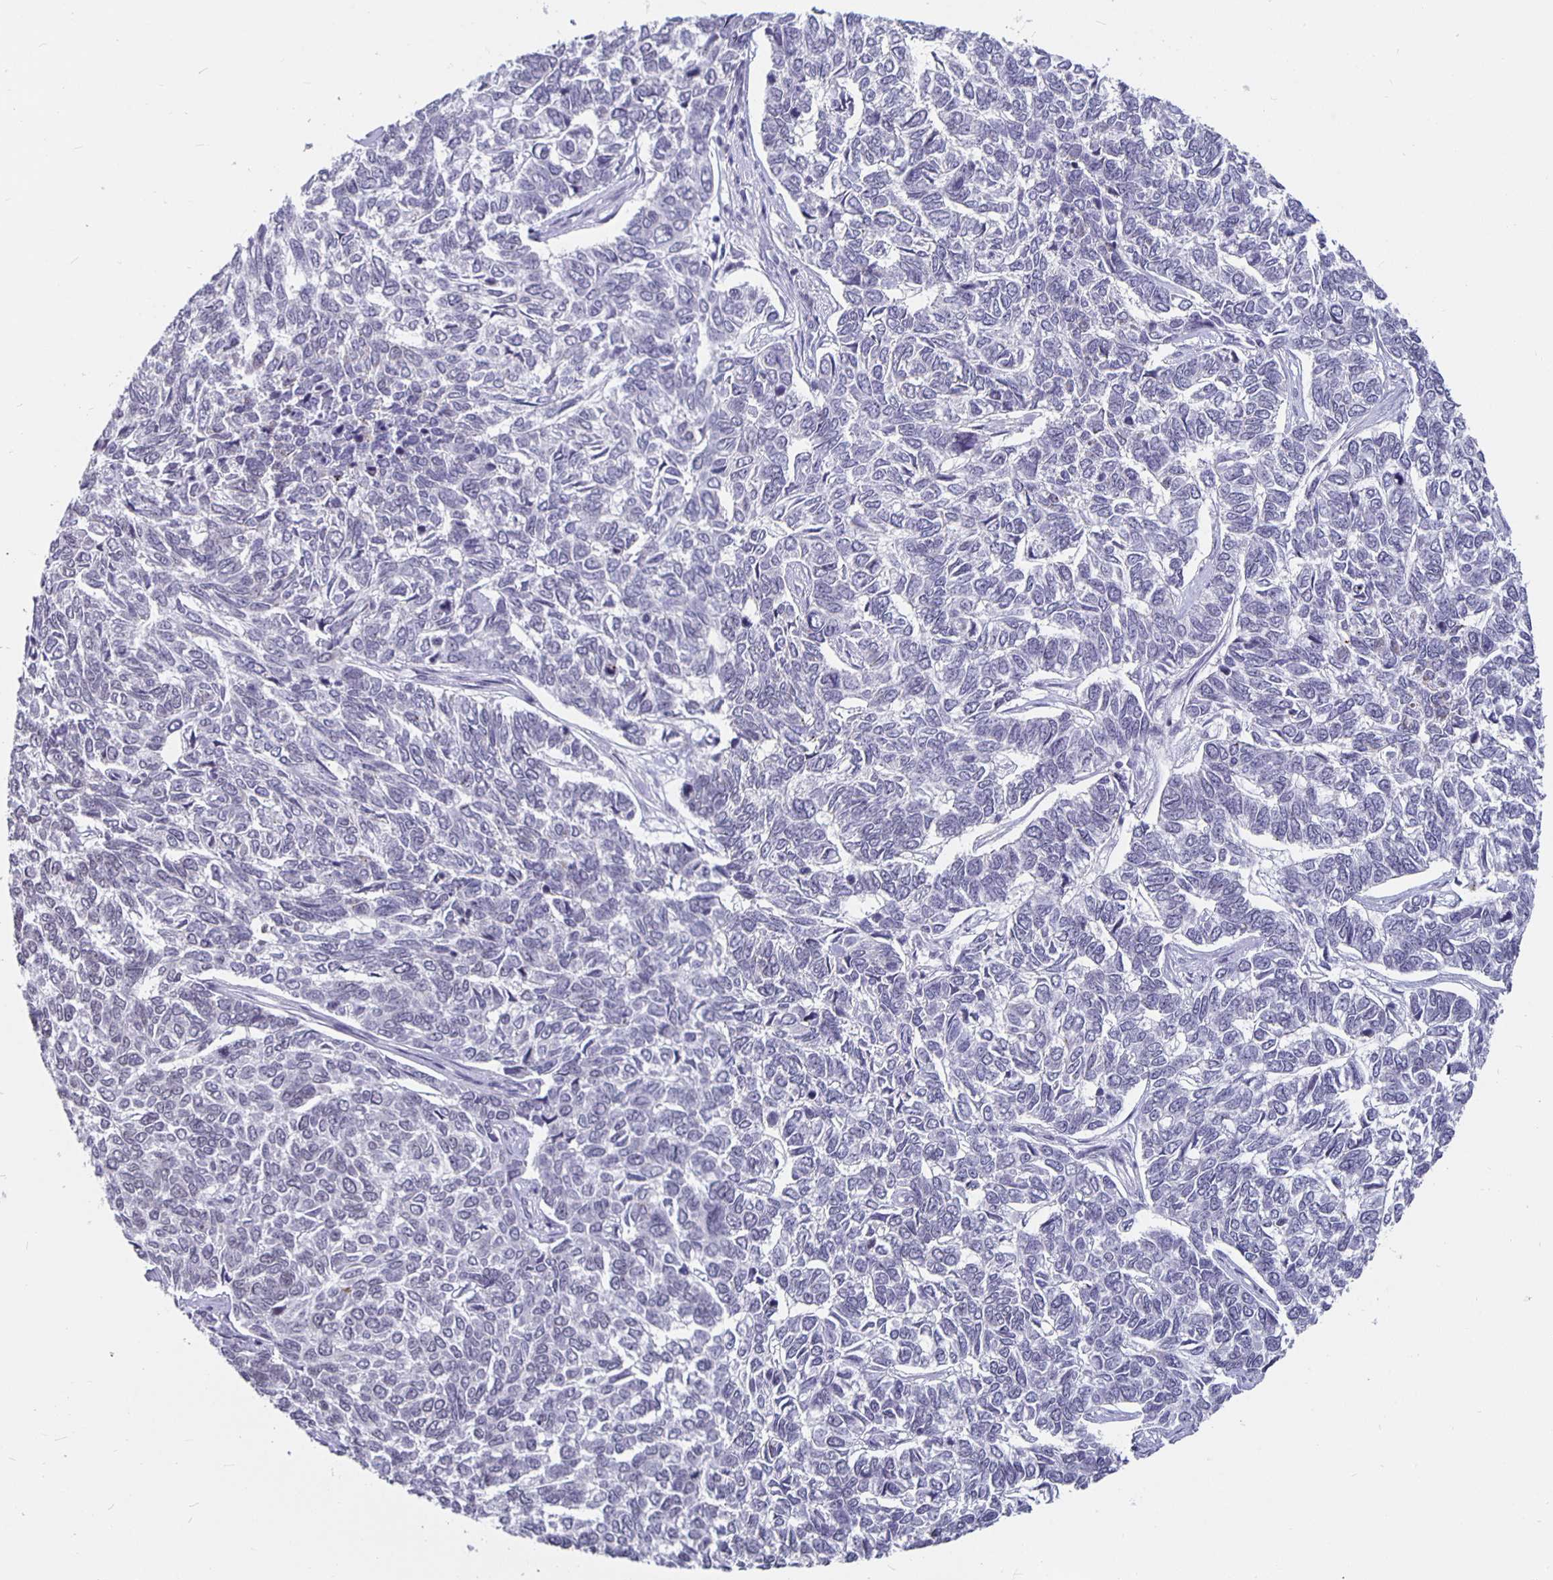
{"staining": {"intensity": "negative", "quantity": "none", "location": "none"}, "tissue": "skin cancer", "cell_type": "Tumor cells", "image_type": "cancer", "snomed": [{"axis": "morphology", "description": "Basal cell carcinoma"}, {"axis": "topography", "description": "Skin"}], "caption": "The image displays no staining of tumor cells in skin cancer.", "gene": "PBX2", "patient": {"sex": "female", "age": 65}}